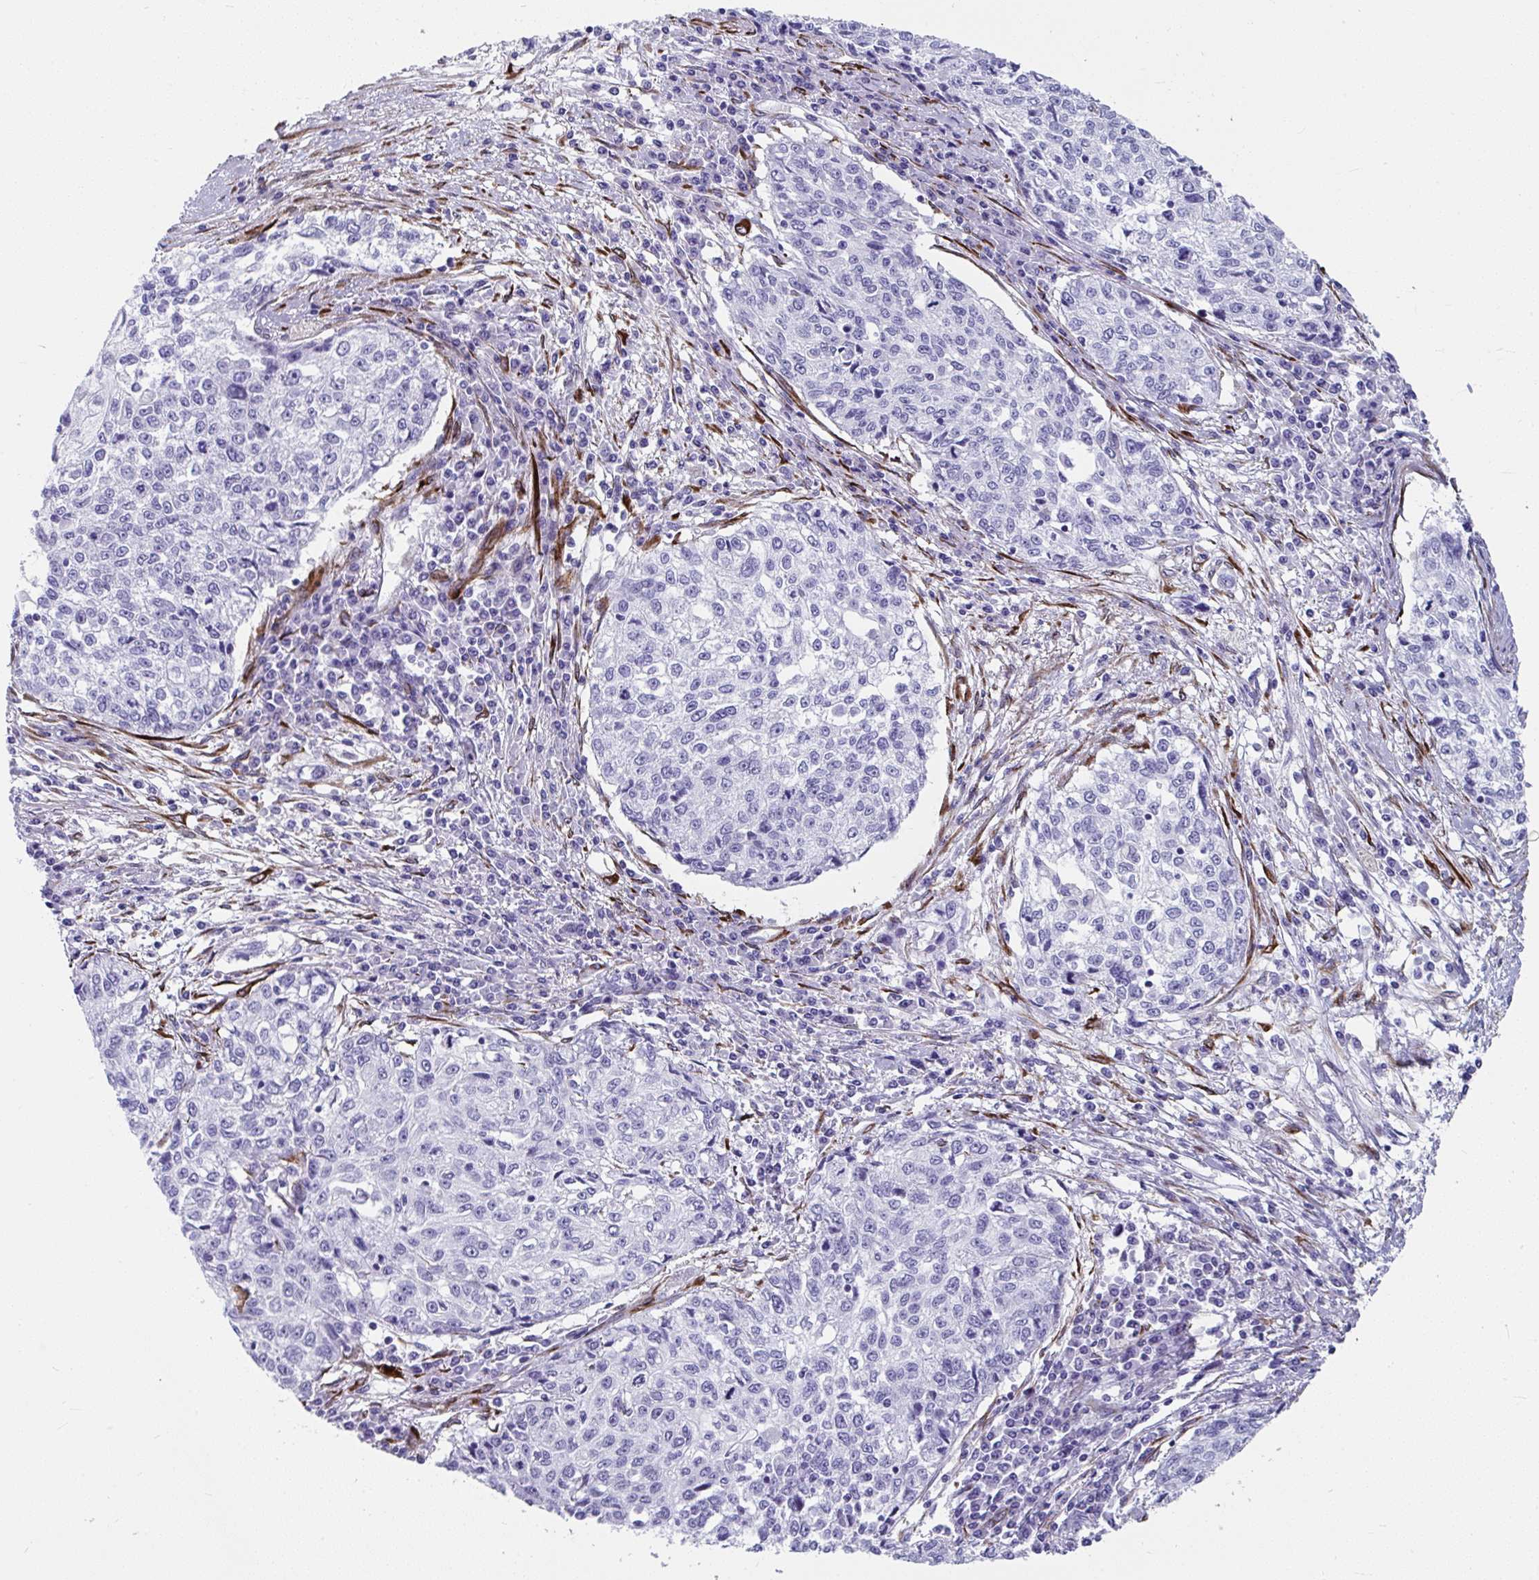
{"staining": {"intensity": "negative", "quantity": "none", "location": "none"}, "tissue": "cervical cancer", "cell_type": "Tumor cells", "image_type": "cancer", "snomed": [{"axis": "morphology", "description": "Squamous cell carcinoma, NOS"}, {"axis": "topography", "description": "Cervix"}], "caption": "Cervical cancer stained for a protein using IHC exhibits no expression tumor cells.", "gene": "GRXCR2", "patient": {"sex": "female", "age": 57}}